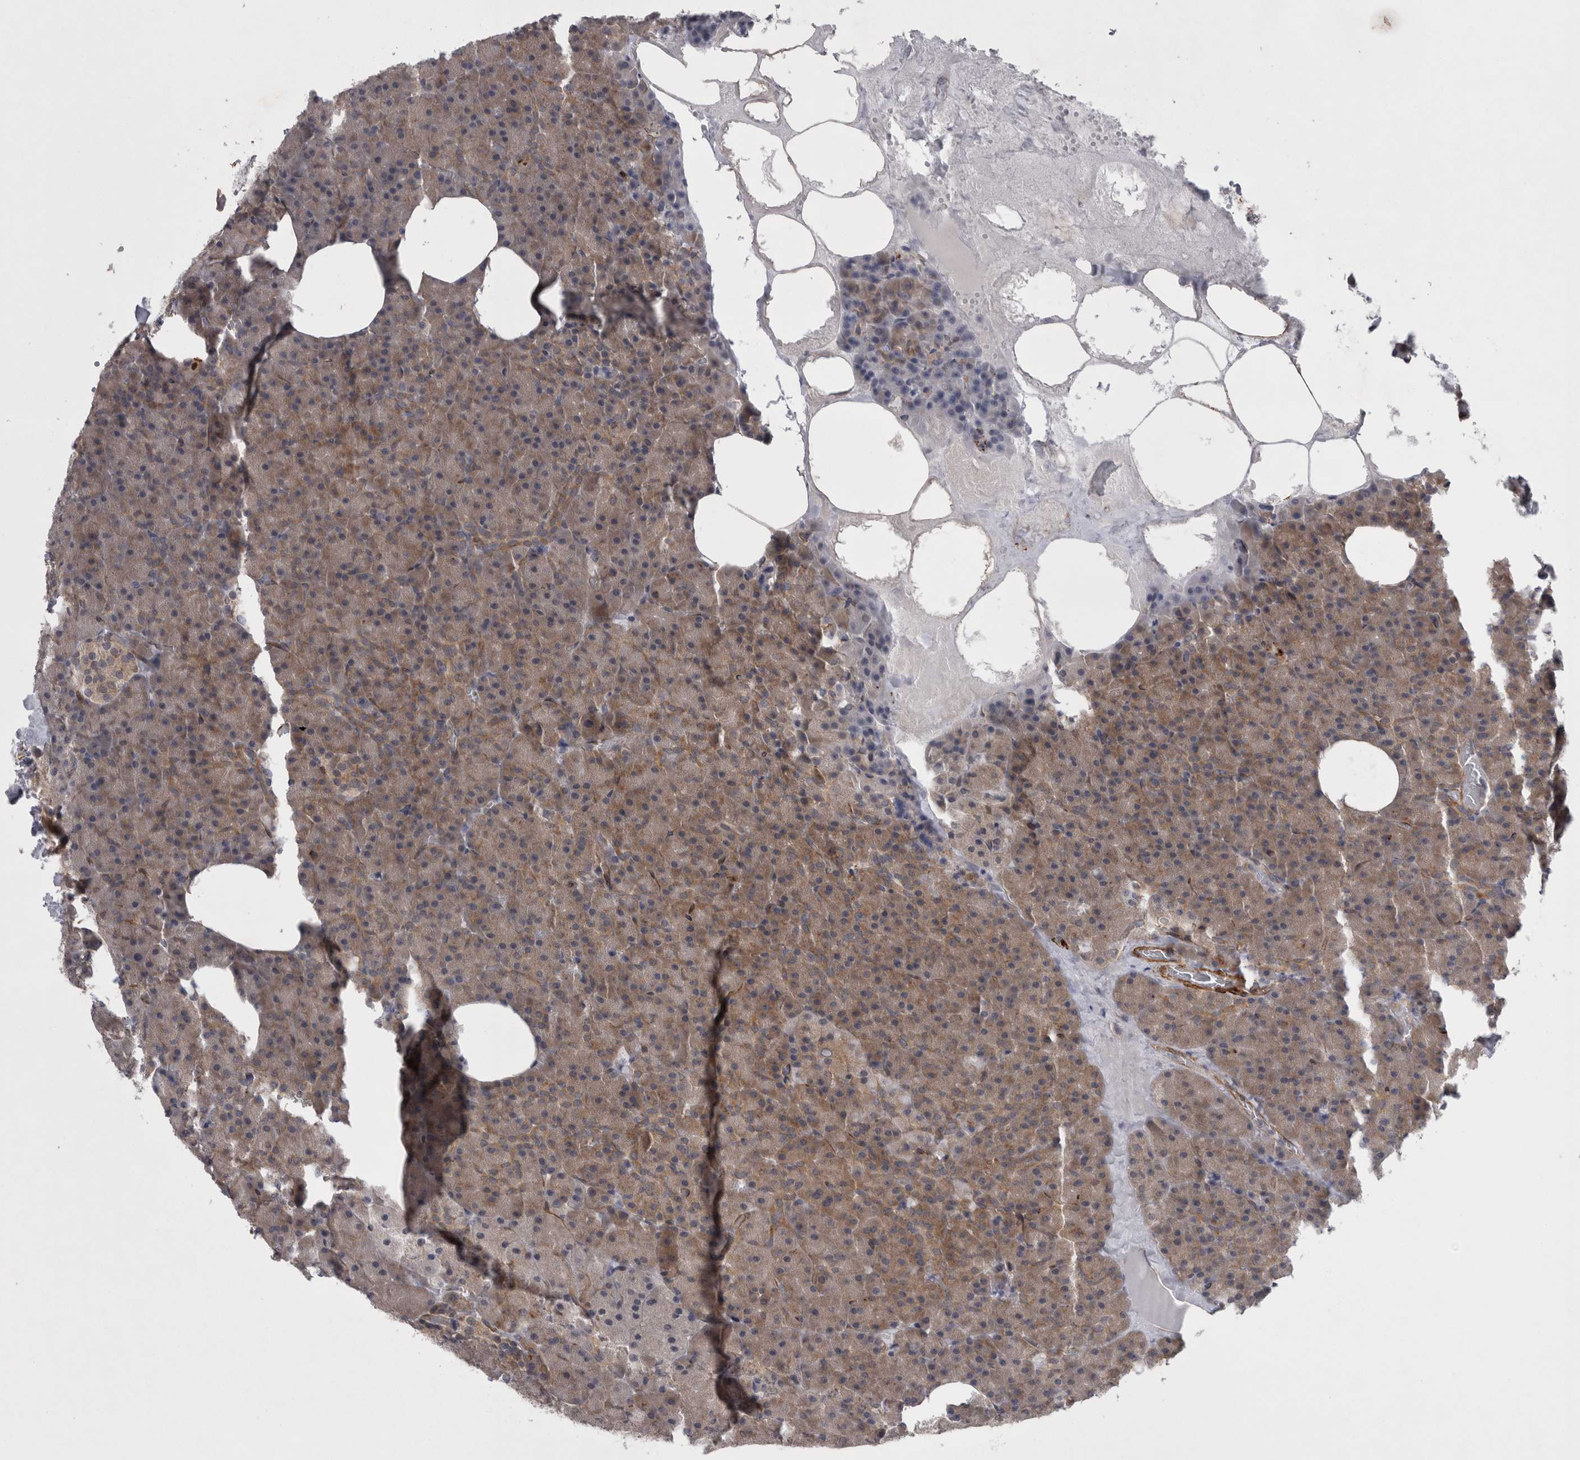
{"staining": {"intensity": "moderate", "quantity": ">75%", "location": "cytoplasmic/membranous"}, "tissue": "pancreas", "cell_type": "Exocrine glandular cells", "image_type": "normal", "snomed": [{"axis": "morphology", "description": "Normal tissue, NOS"}, {"axis": "morphology", "description": "Carcinoid, malignant, NOS"}, {"axis": "topography", "description": "Pancreas"}], "caption": "Immunohistochemistry (DAB (3,3'-diaminobenzidine)) staining of benign pancreas displays moderate cytoplasmic/membranous protein expression in approximately >75% of exocrine glandular cells. Using DAB (brown) and hematoxylin (blue) stains, captured at high magnification using brightfield microscopy.", "gene": "DDX6", "patient": {"sex": "female", "age": 35}}